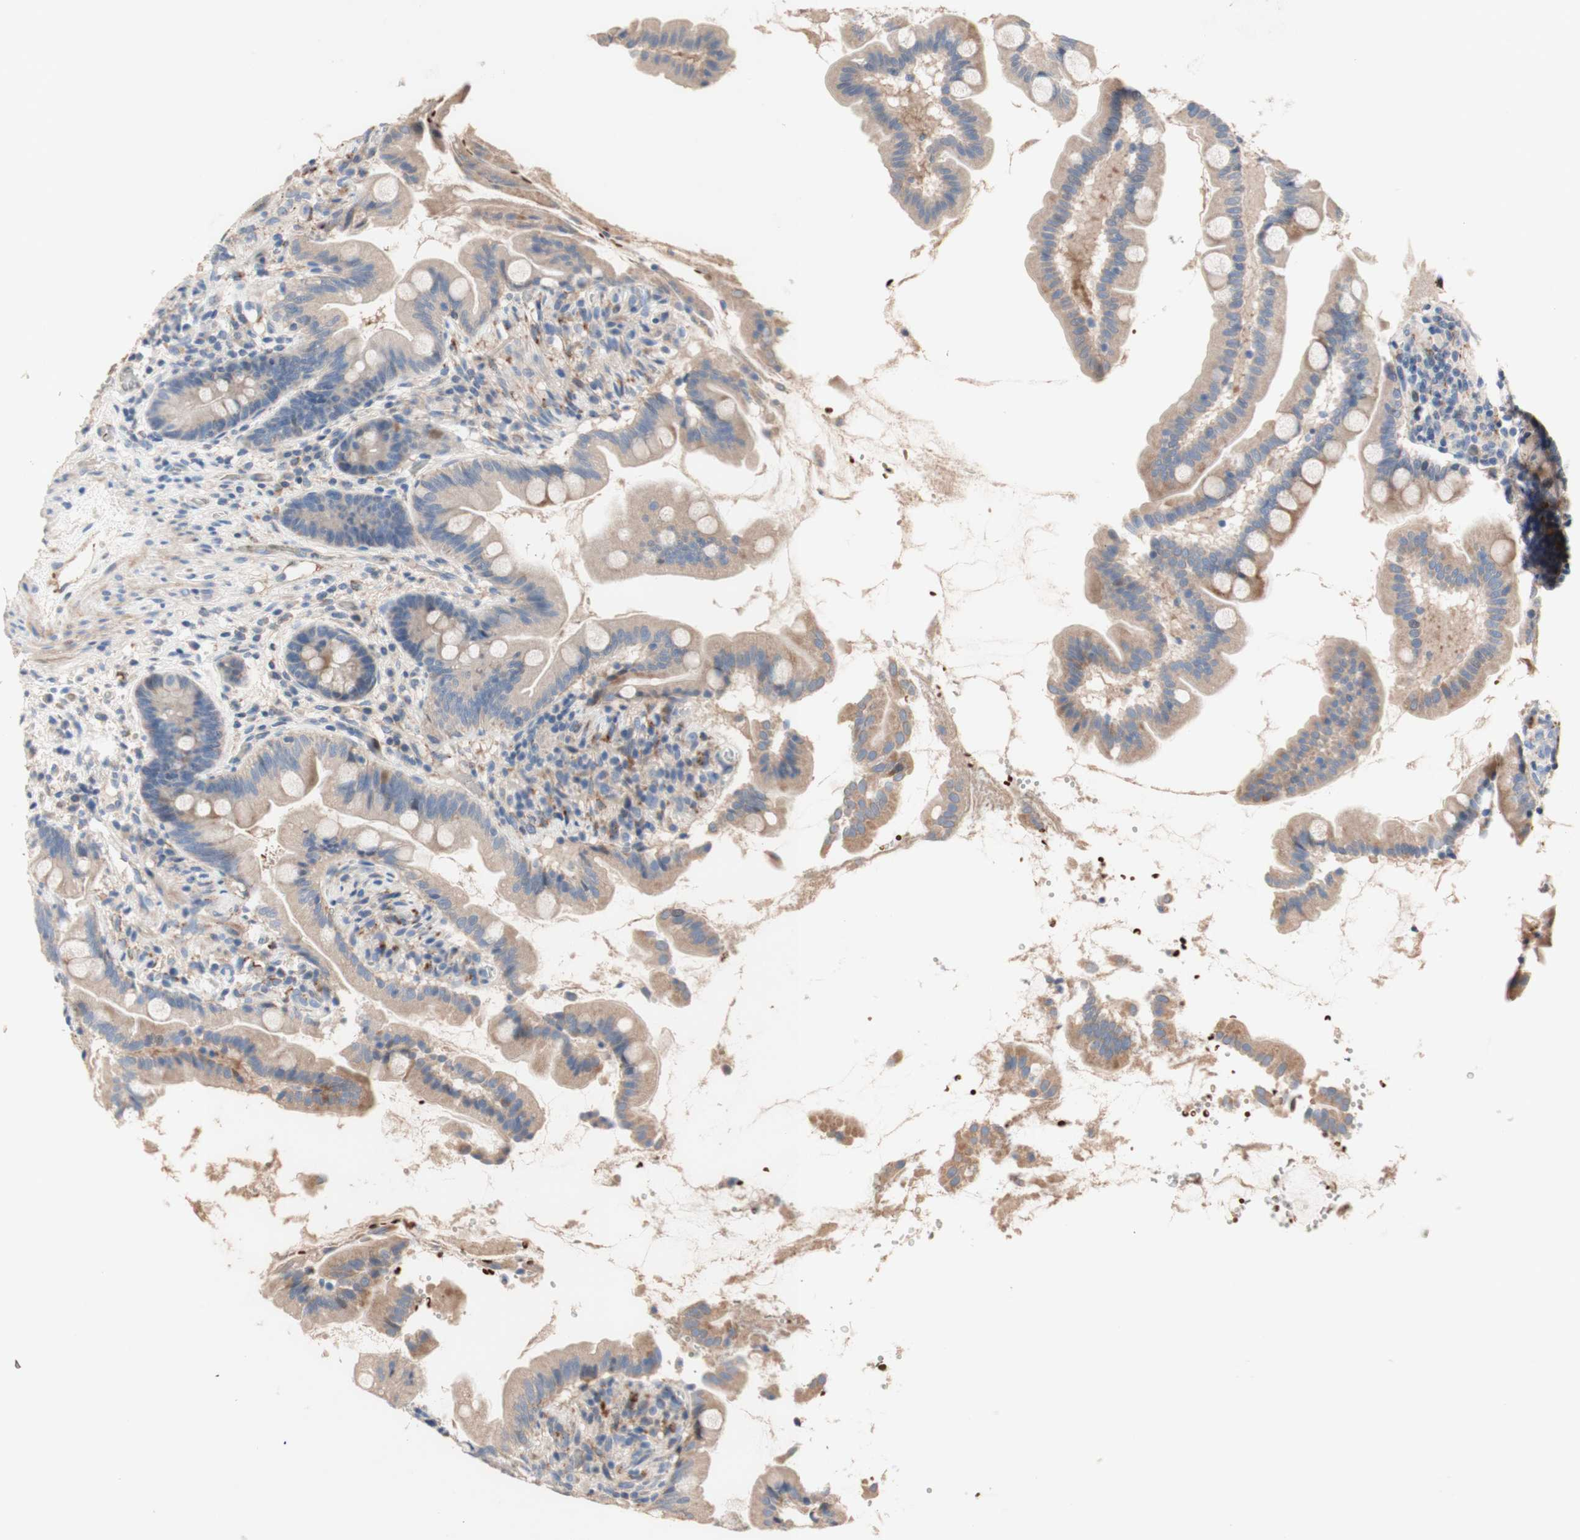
{"staining": {"intensity": "moderate", "quantity": "25%-75%", "location": "cytoplasmic/membranous"}, "tissue": "small intestine", "cell_type": "Glandular cells", "image_type": "normal", "snomed": [{"axis": "morphology", "description": "Normal tissue, NOS"}, {"axis": "topography", "description": "Small intestine"}], "caption": "Unremarkable small intestine displays moderate cytoplasmic/membranous positivity in about 25%-75% of glandular cells.", "gene": "CDON", "patient": {"sex": "female", "age": 56}}